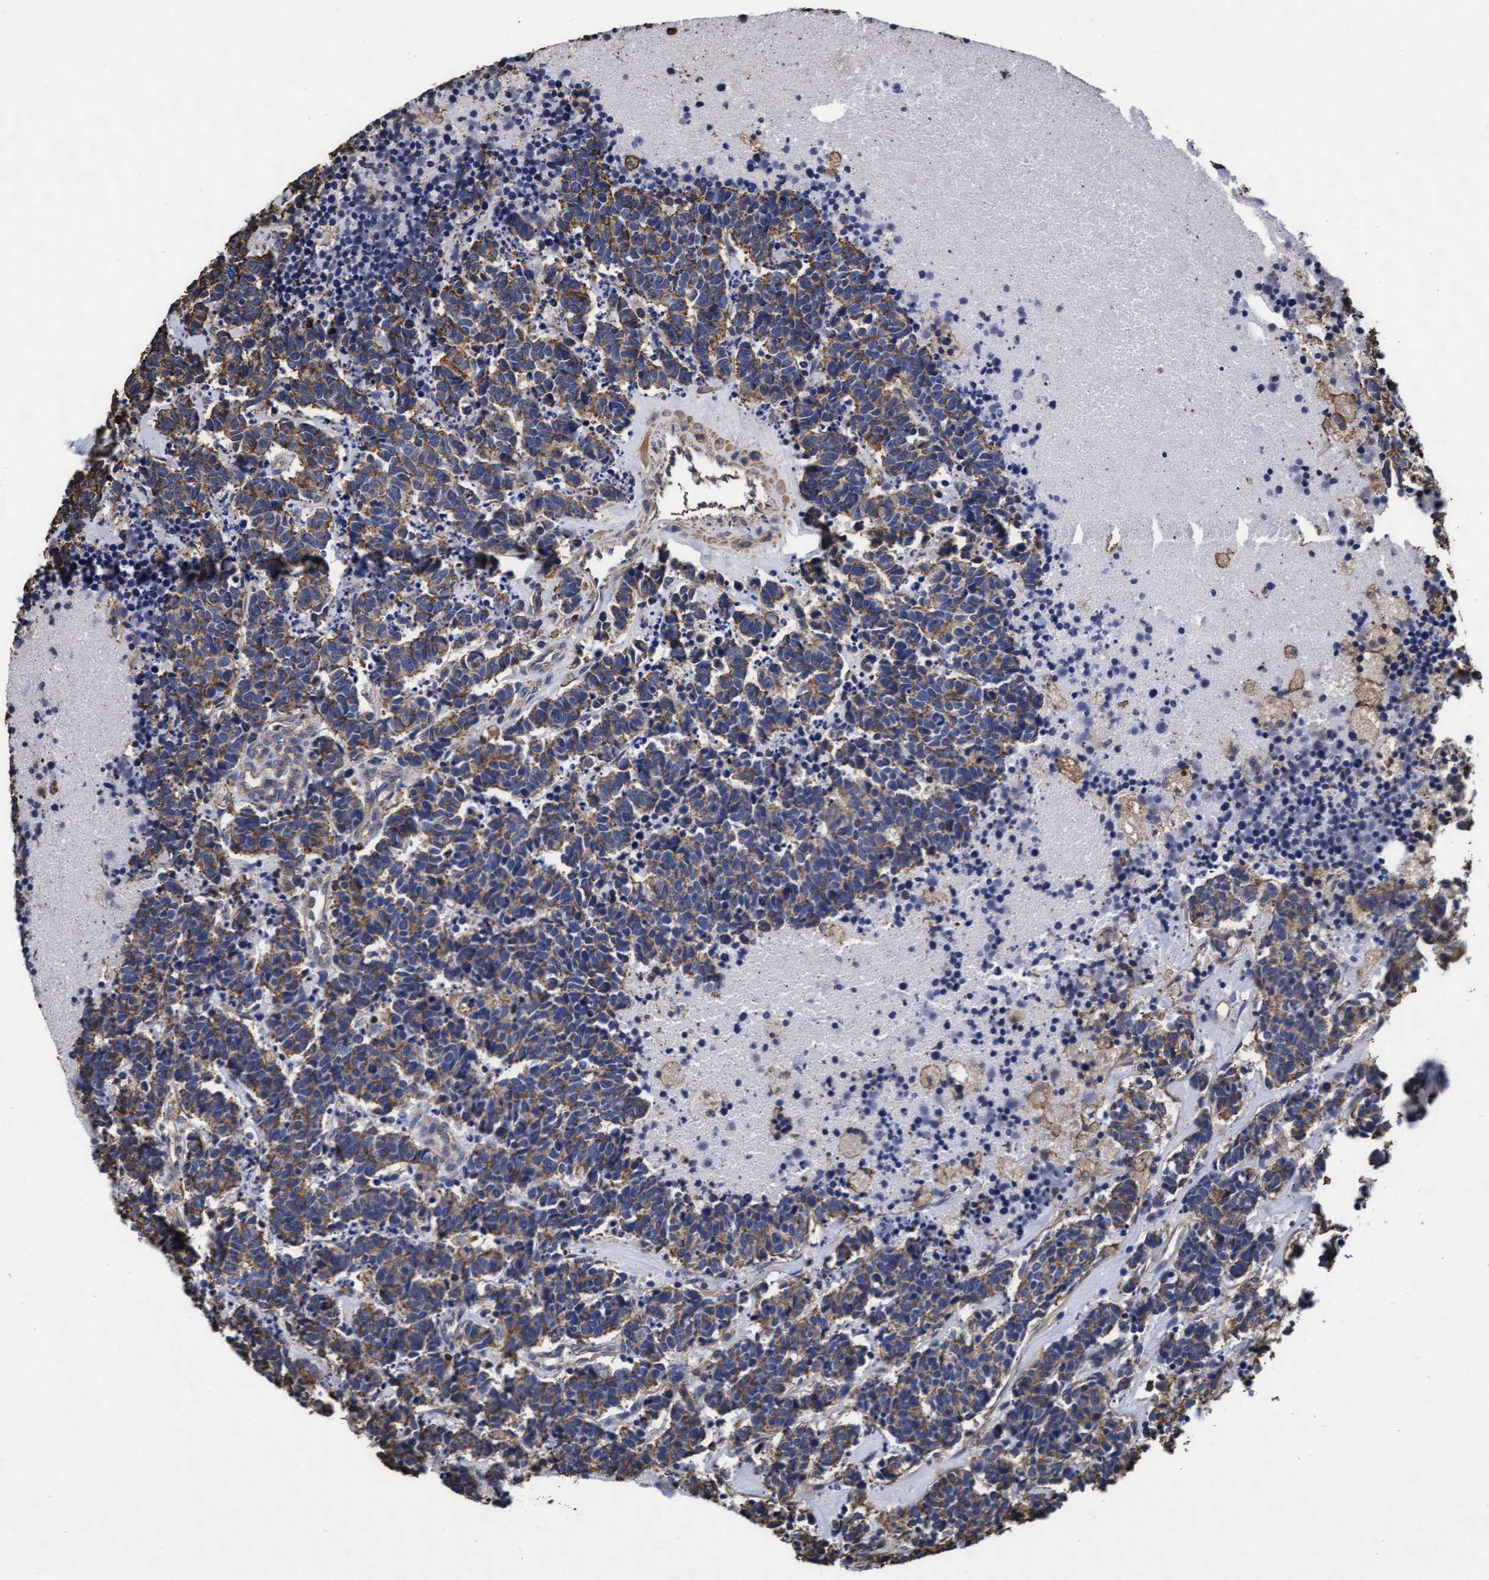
{"staining": {"intensity": "weak", "quantity": ">75%", "location": "cytoplasmic/membranous"}, "tissue": "carcinoid", "cell_type": "Tumor cells", "image_type": "cancer", "snomed": [{"axis": "morphology", "description": "Carcinoma, NOS"}, {"axis": "morphology", "description": "Carcinoid, malignant, NOS"}, {"axis": "topography", "description": "Urinary bladder"}], "caption": "A micrograph showing weak cytoplasmic/membranous positivity in approximately >75% of tumor cells in carcinoid, as visualized by brown immunohistochemical staining.", "gene": "GRHPR", "patient": {"sex": "male", "age": 57}}